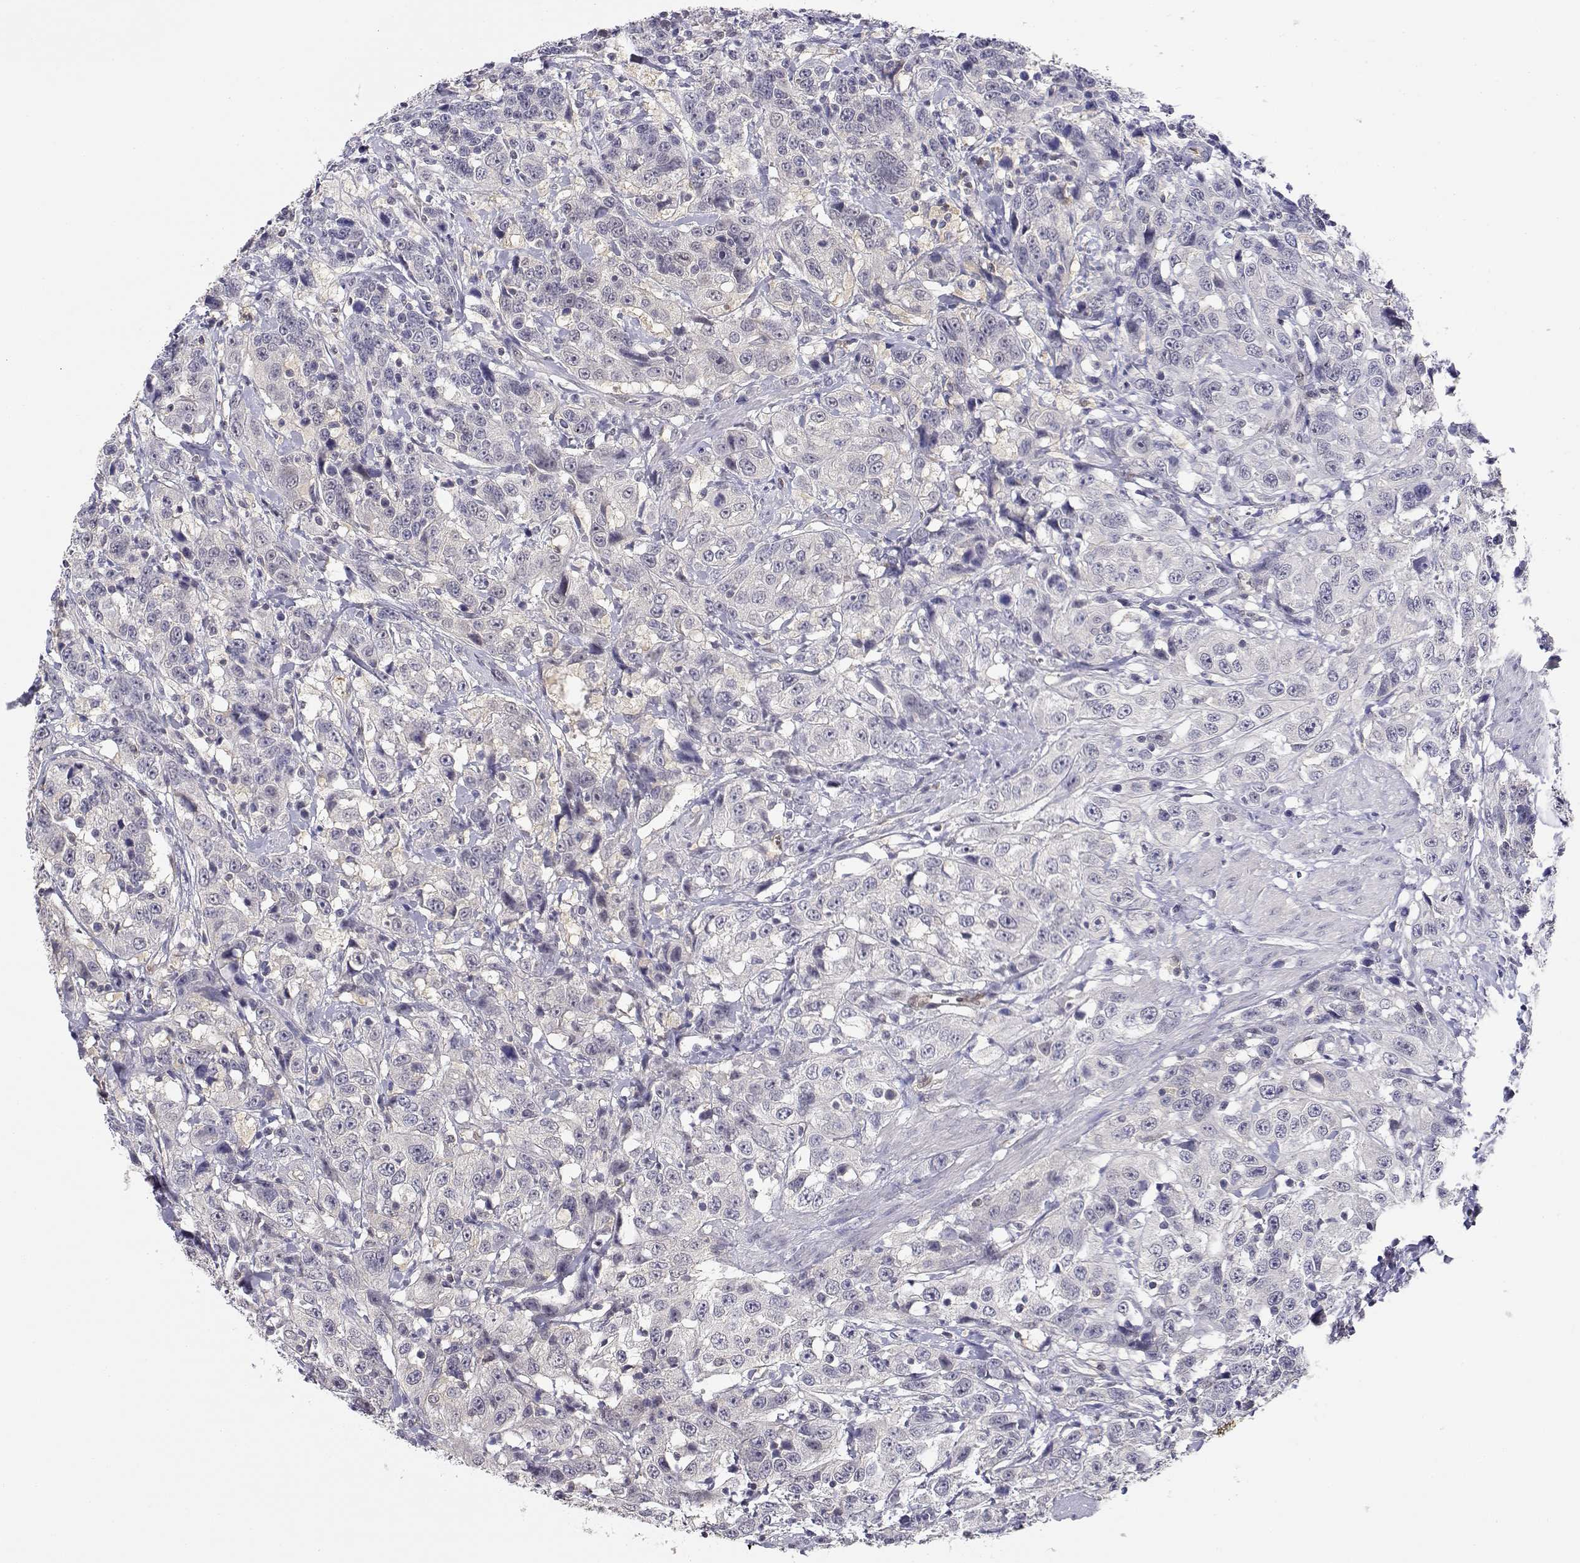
{"staining": {"intensity": "negative", "quantity": "none", "location": "none"}, "tissue": "urothelial cancer", "cell_type": "Tumor cells", "image_type": "cancer", "snomed": [{"axis": "morphology", "description": "Urothelial carcinoma, NOS"}, {"axis": "morphology", "description": "Urothelial carcinoma, High grade"}, {"axis": "topography", "description": "Urinary bladder"}], "caption": "Immunohistochemical staining of human transitional cell carcinoma displays no significant staining in tumor cells. (Immunohistochemistry, brightfield microscopy, high magnification).", "gene": "ADA", "patient": {"sex": "female", "age": 73}}